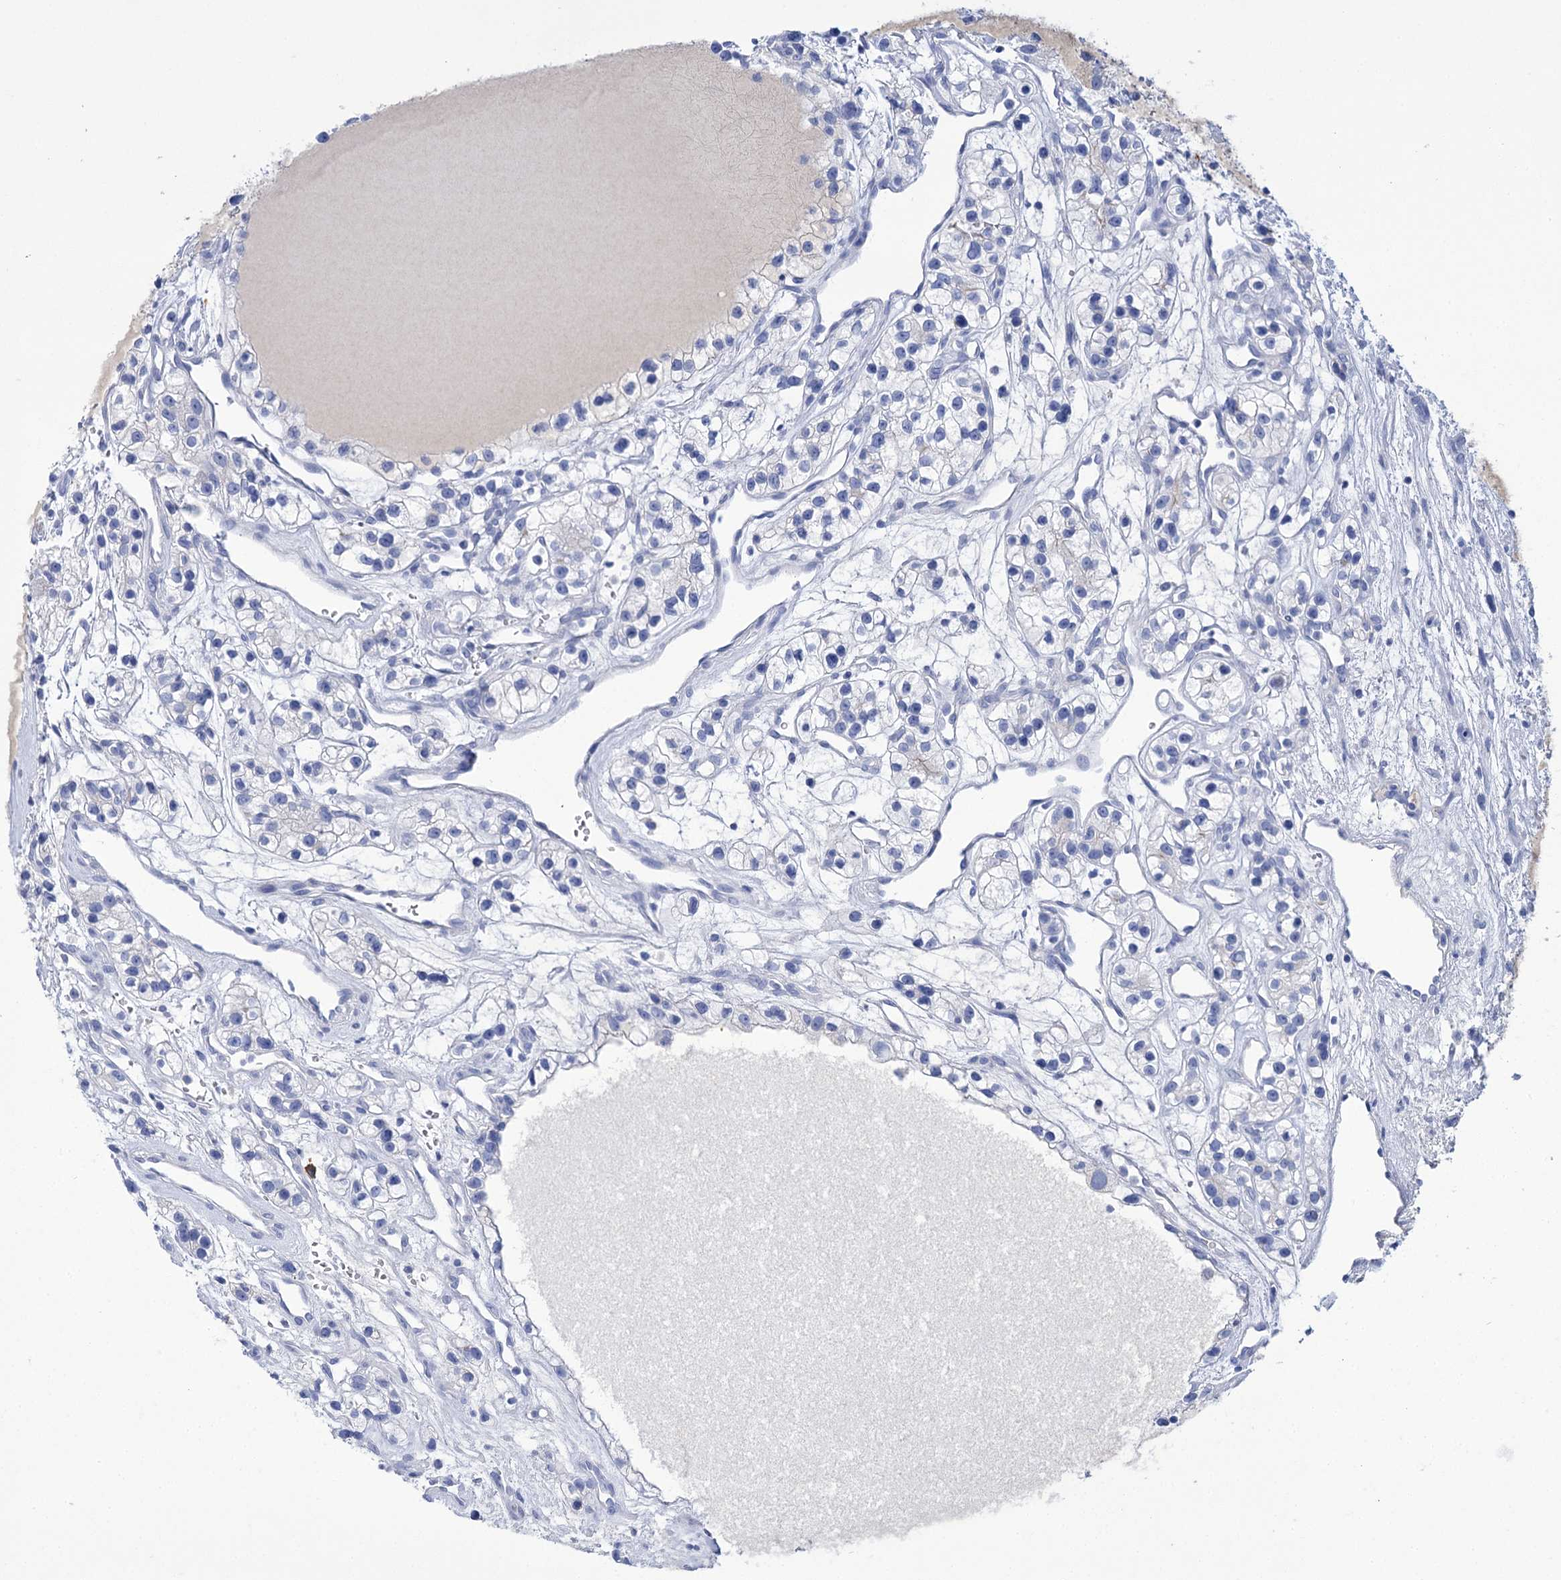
{"staining": {"intensity": "negative", "quantity": "none", "location": "none"}, "tissue": "renal cancer", "cell_type": "Tumor cells", "image_type": "cancer", "snomed": [{"axis": "morphology", "description": "Adenocarcinoma, NOS"}, {"axis": "topography", "description": "Kidney"}], "caption": "IHC photomicrograph of neoplastic tissue: adenocarcinoma (renal) stained with DAB demonstrates no significant protein positivity in tumor cells.", "gene": "FBXW12", "patient": {"sex": "female", "age": 57}}